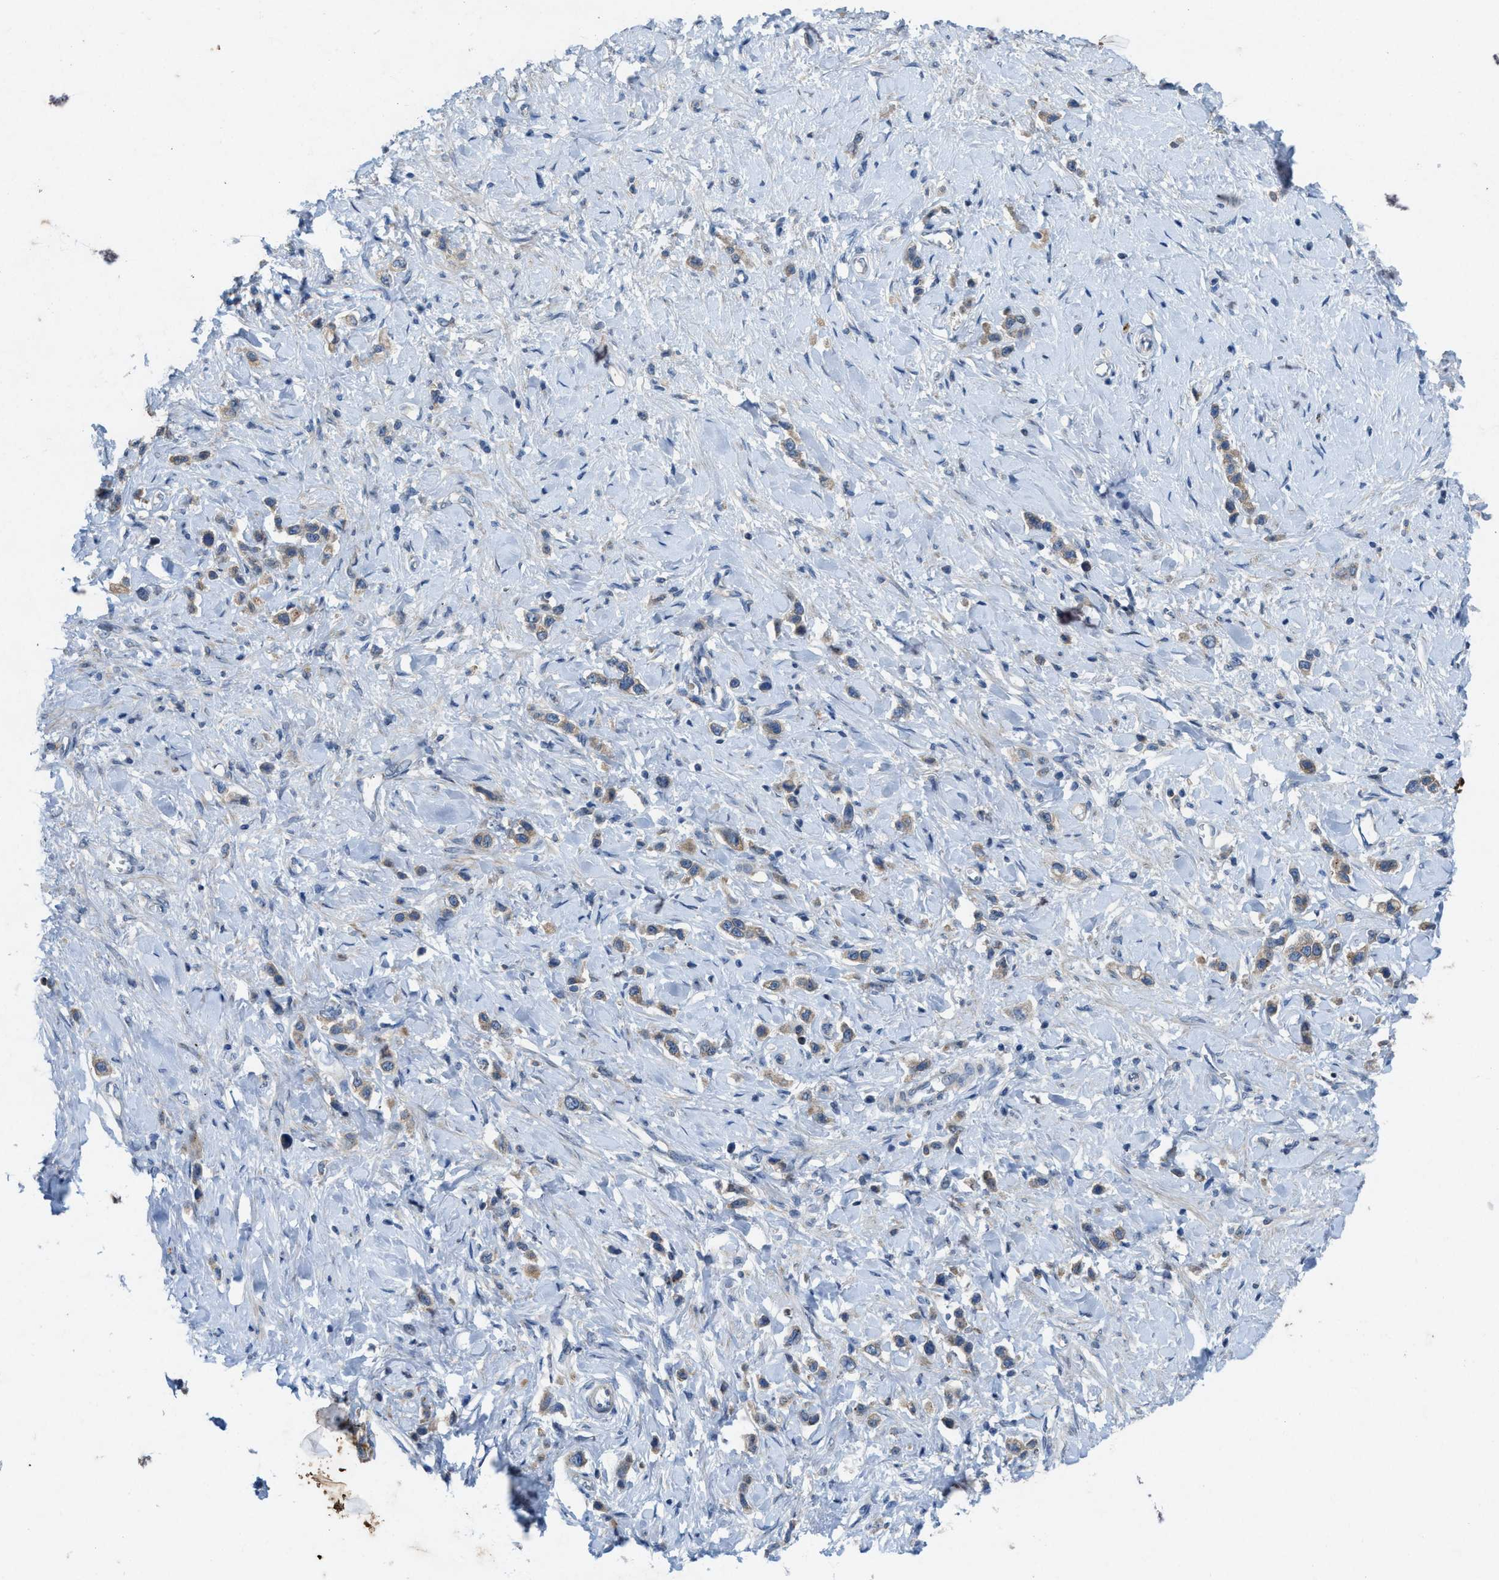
{"staining": {"intensity": "weak", "quantity": ">75%", "location": "cytoplasmic/membranous"}, "tissue": "stomach cancer", "cell_type": "Tumor cells", "image_type": "cancer", "snomed": [{"axis": "morphology", "description": "Adenocarcinoma, NOS"}, {"axis": "topography", "description": "Stomach"}], "caption": "Stomach cancer stained with a brown dye demonstrates weak cytoplasmic/membranous positive expression in about >75% of tumor cells.", "gene": "URGCP", "patient": {"sex": "female", "age": 65}}